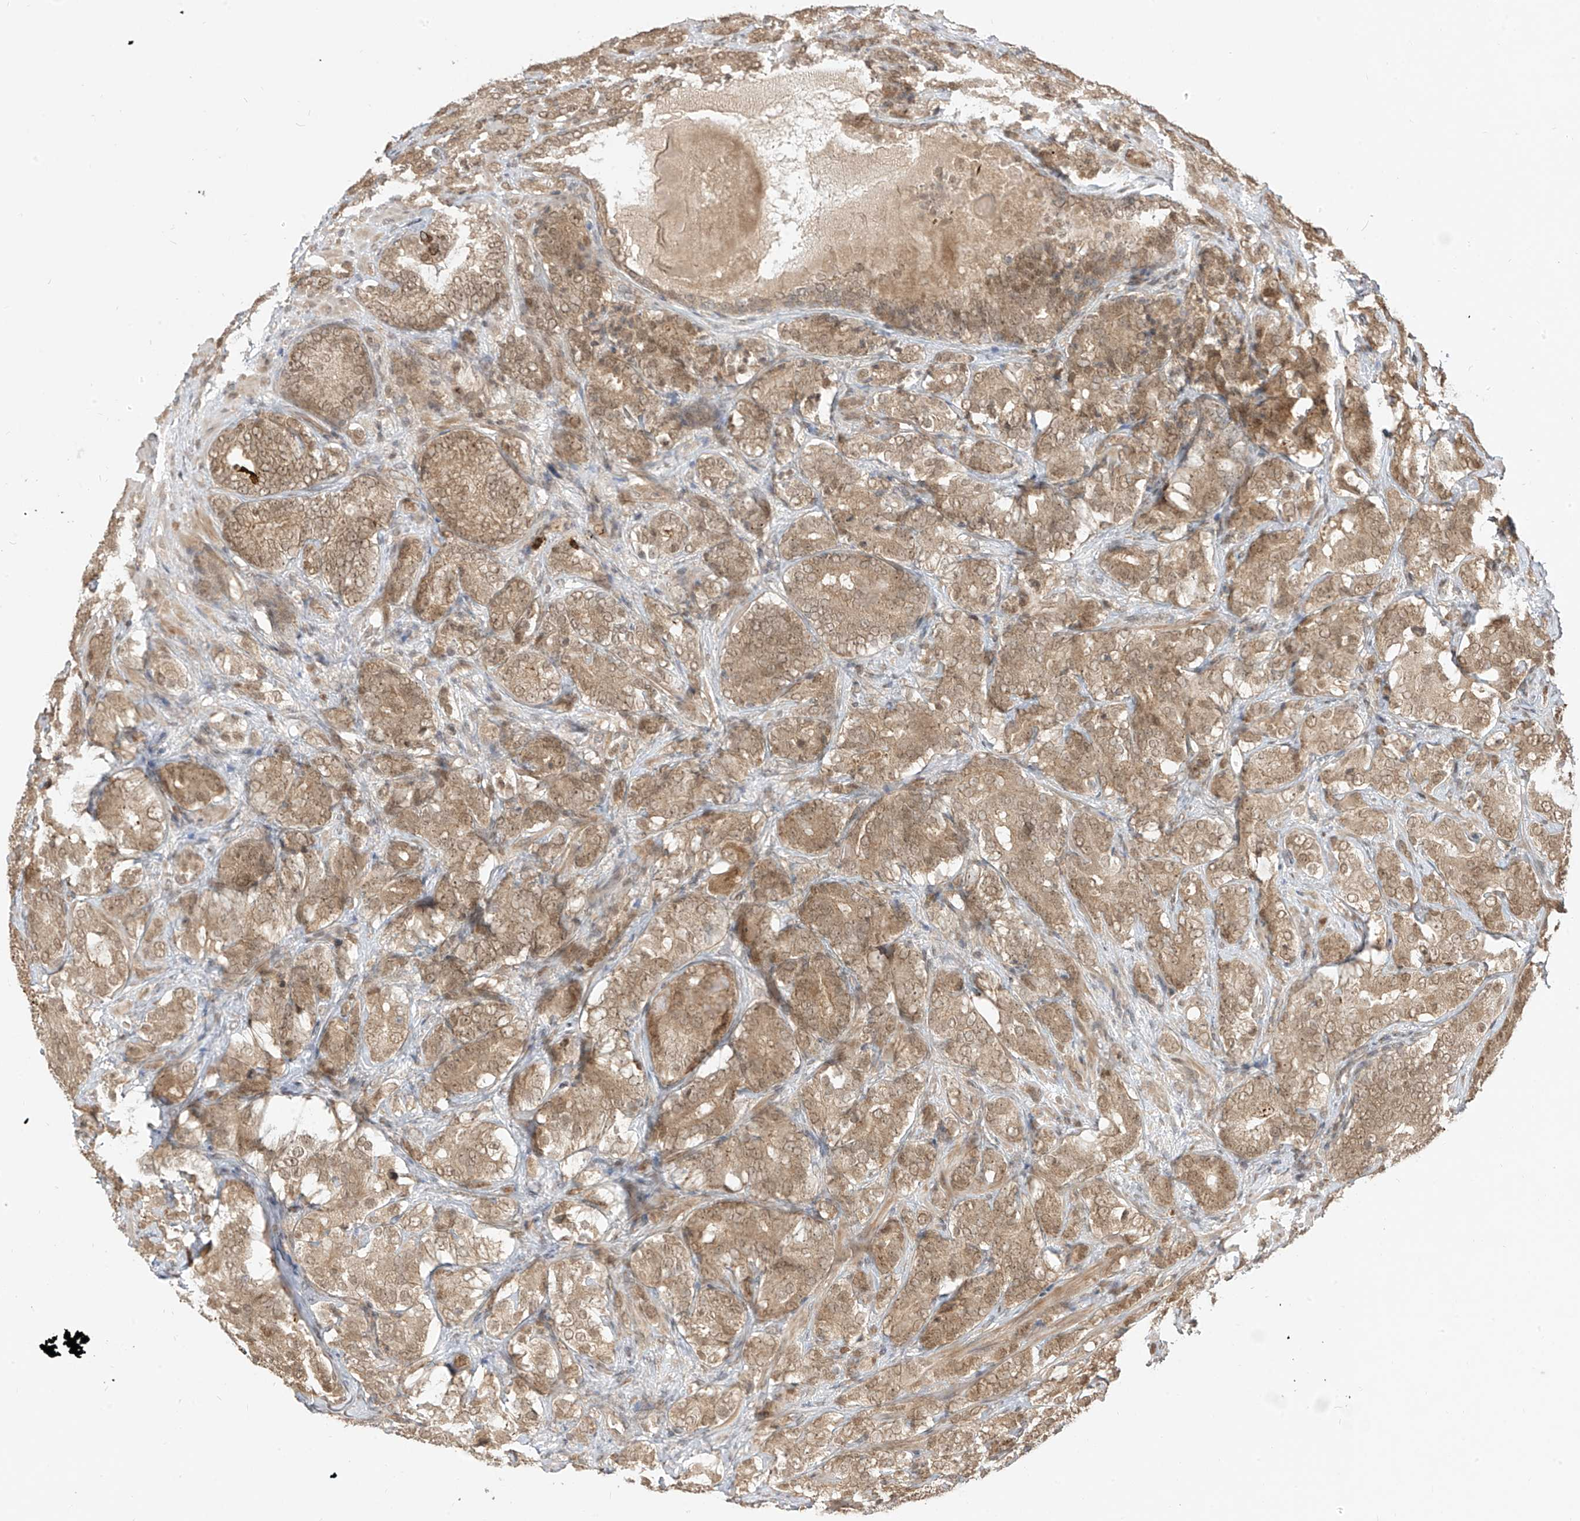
{"staining": {"intensity": "moderate", "quantity": ">75%", "location": "cytoplasmic/membranous,nuclear"}, "tissue": "prostate cancer", "cell_type": "Tumor cells", "image_type": "cancer", "snomed": [{"axis": "morphology", "description": "Adenocarcinoma, High grade"}, {"axis": "topography", "description": "Prostate"}], "caption": "Immunohistochemistry histopathology image of prostate cancer (high-grade adenocarcinoma) stained for a protein (brown), which demonstrates medium levels of moderate cytoplasmic/membranous and nuclear positivity in approximately >75% of tumor cells.", "gene": "LCOR", "patient": {"sex": "male", "age": 66}}